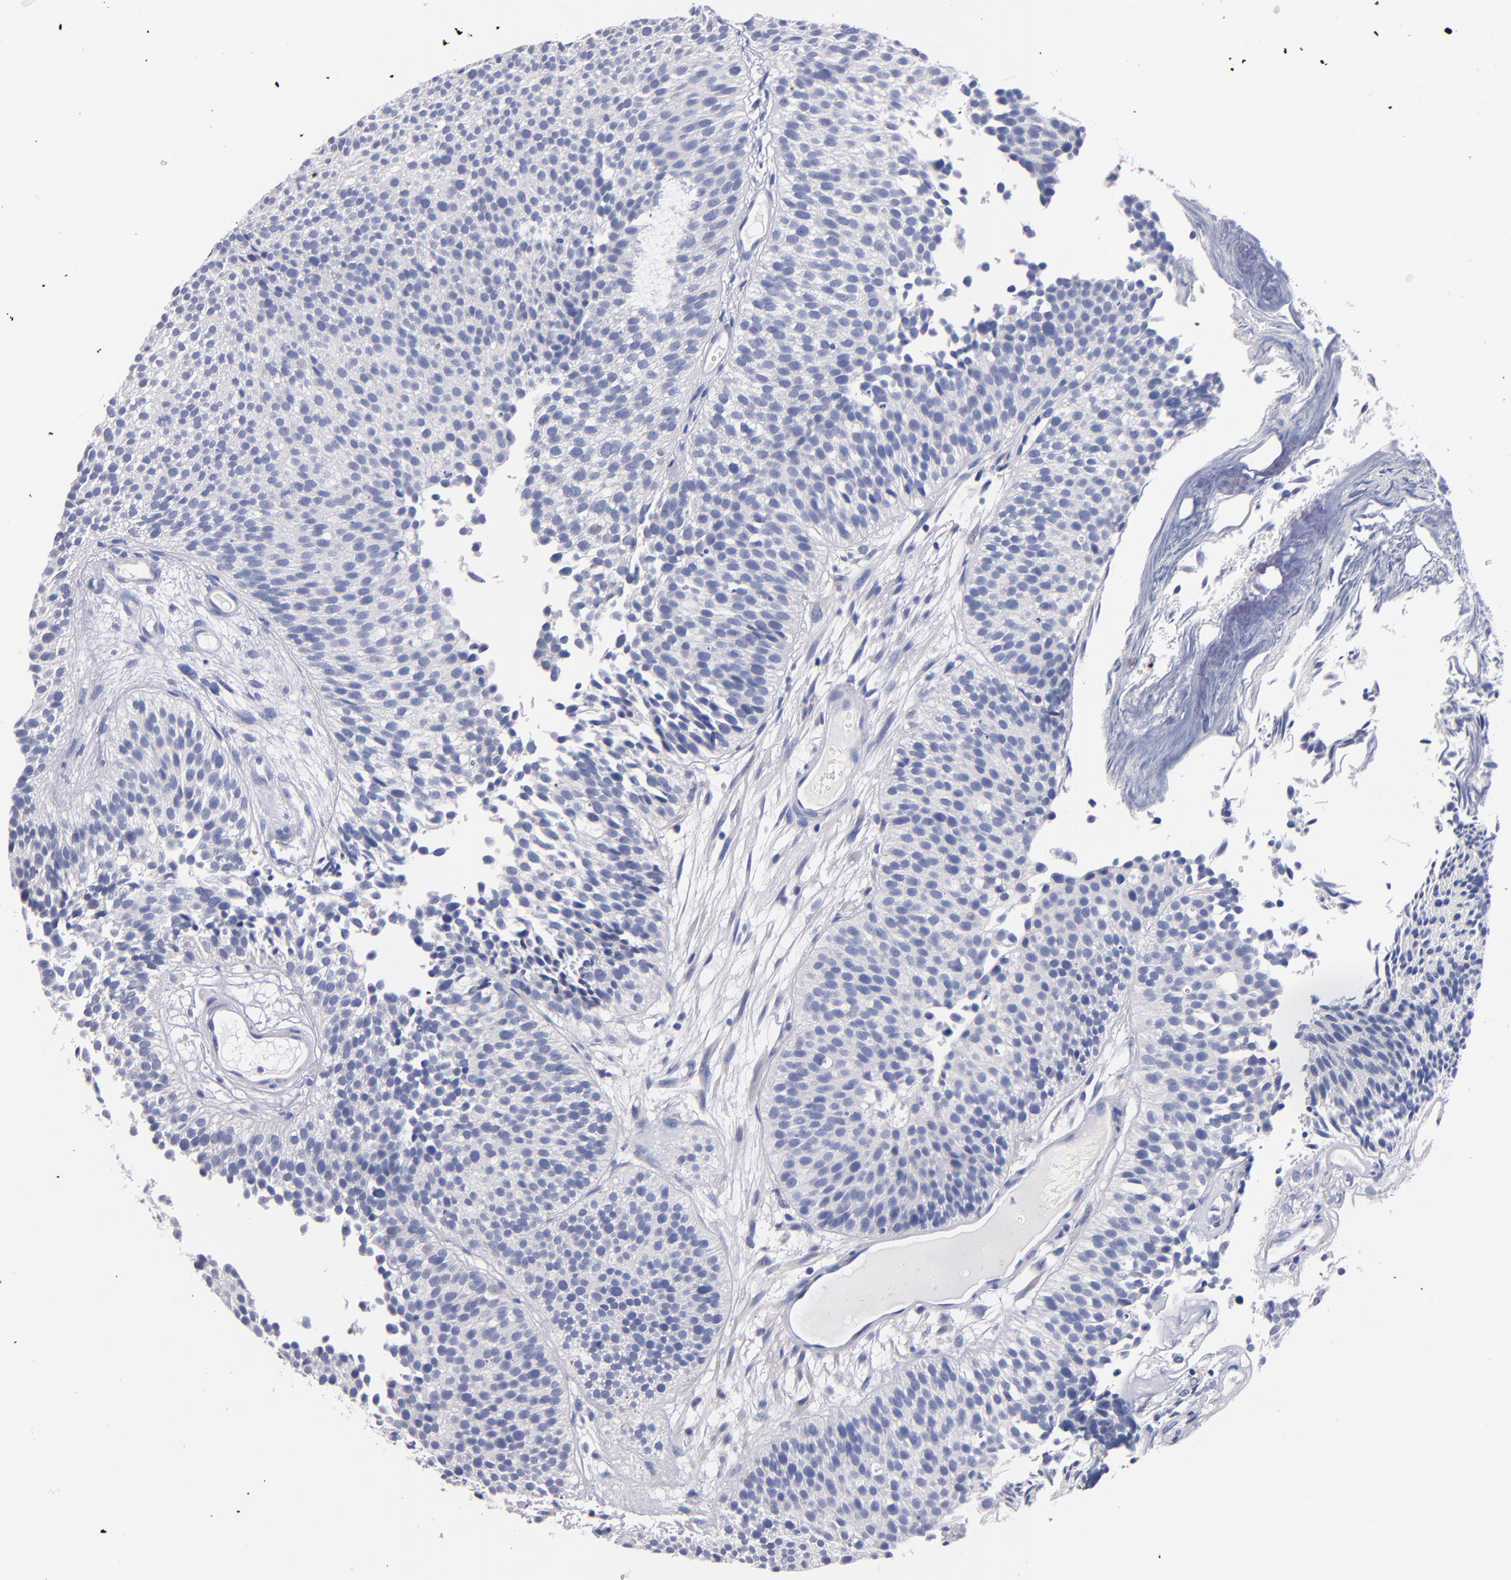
{"staining": {"intensity": "negative", "quantity": "none", "location": "none"}, "tissue": "urothelial cancer", "cell_type": "Tumor cells", "image_type": "cancer", "snomed": [{"axis": "morphology", "description": "Urothelial carcinoma, Low grade"}, {"axis": "topography", "description": "Urinary bladder"}], "caption": "The immunohistochemistry micrograph has no significant expression in tumor cells of urothelial carcinoma (low-grade) tissue.", "gene": "CNTNAP2", "patient": {"sex": "male", "age": 84}}